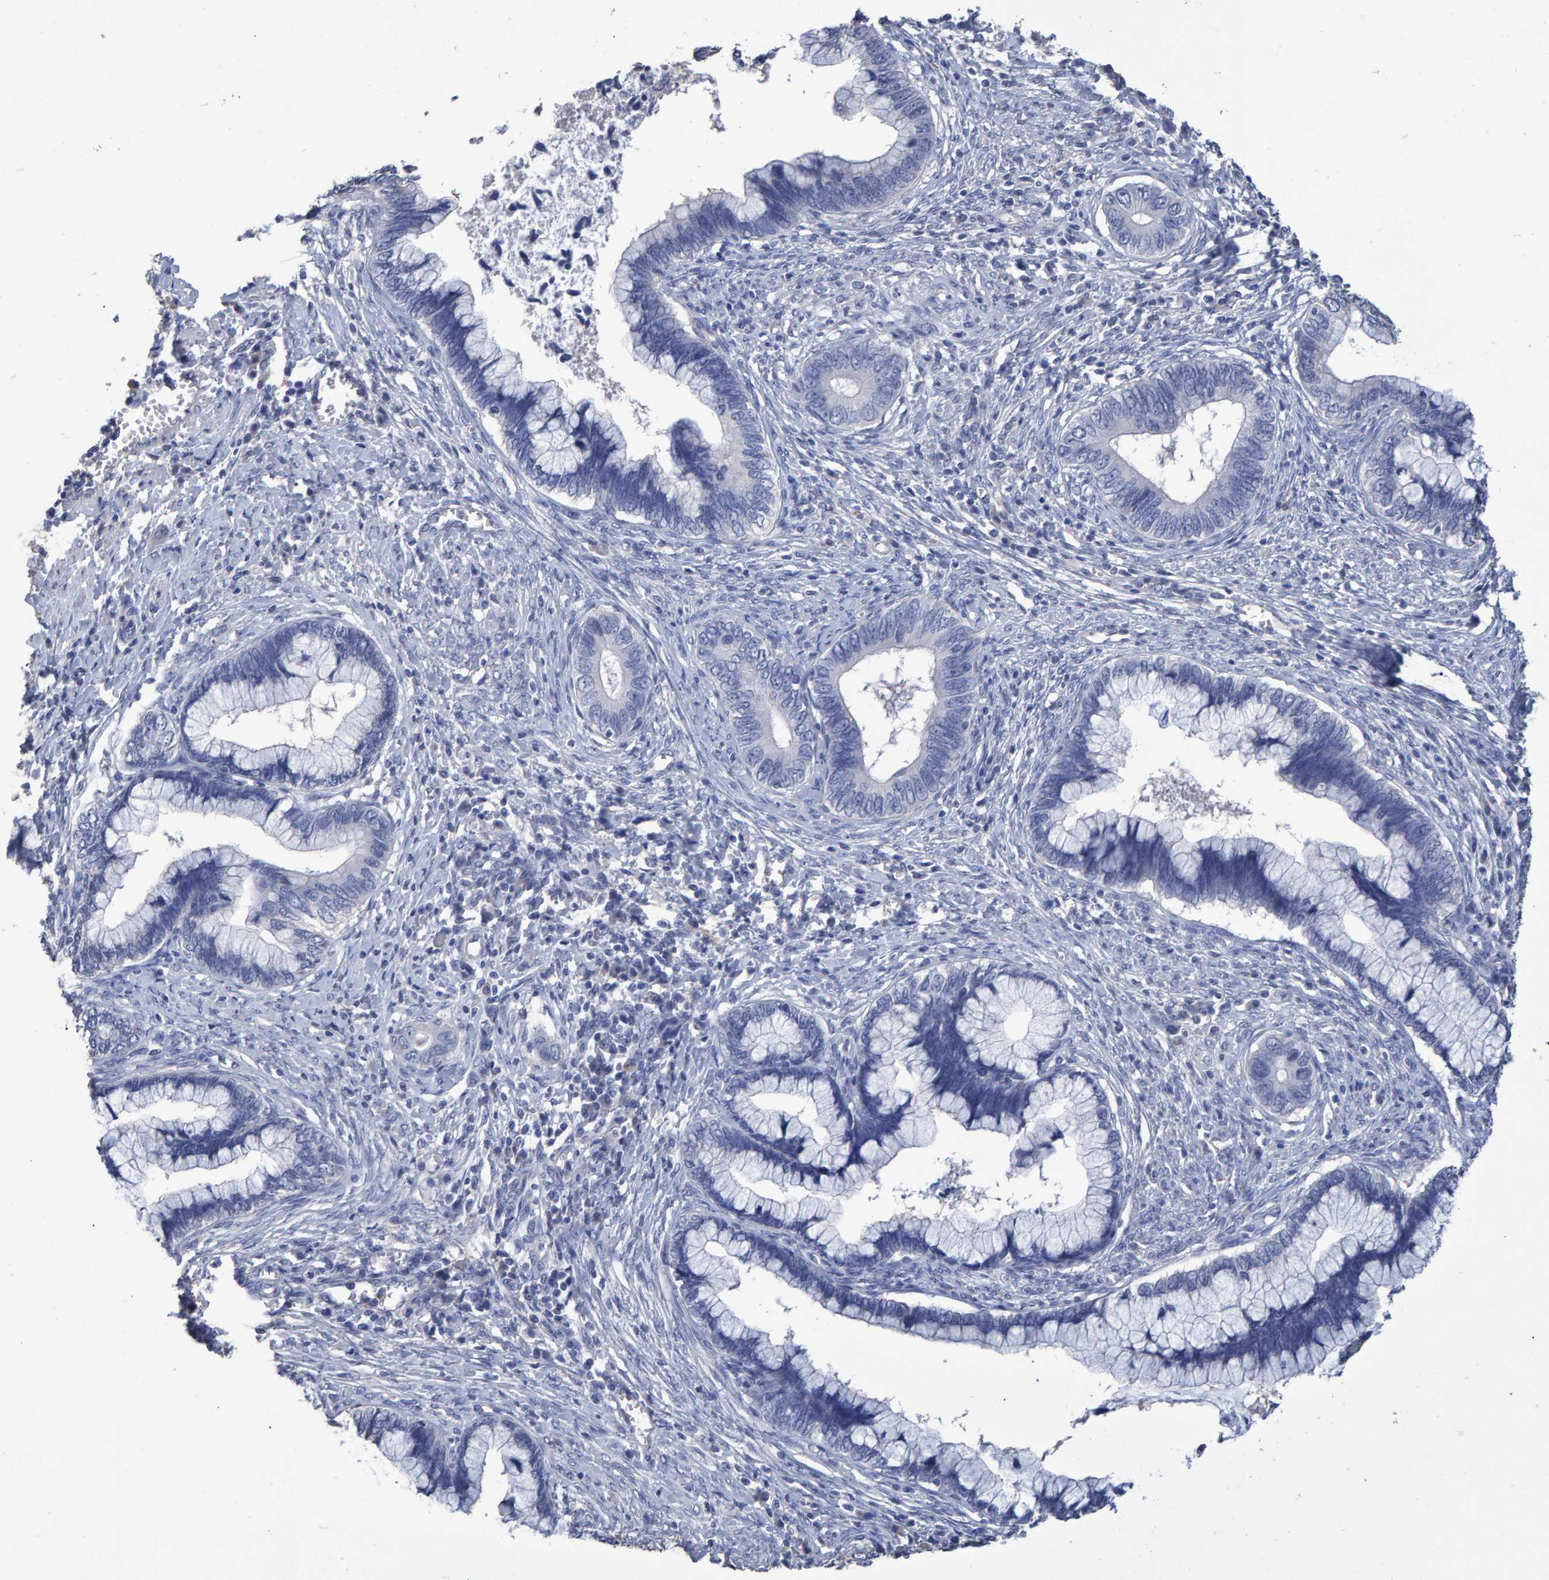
{"staining": {"intensity": "negative", "quantity": "none", "location": "none"}, "tissue": "cervical cancer", "cell_type": "Tumor cells", "image_type": "cancer", "snomed": [{"axis": "morphology", "description": "Adenocarcinoma, NOS"}, {"axis": "topography", "description": "Cervix"}], "caption": "A photomicrograph of human cervical cancer (adenocarcinoma) is negative for staining in tumor cells.", "gene": "HEMGN", "patient": {"sex": "female", "age": 44}}